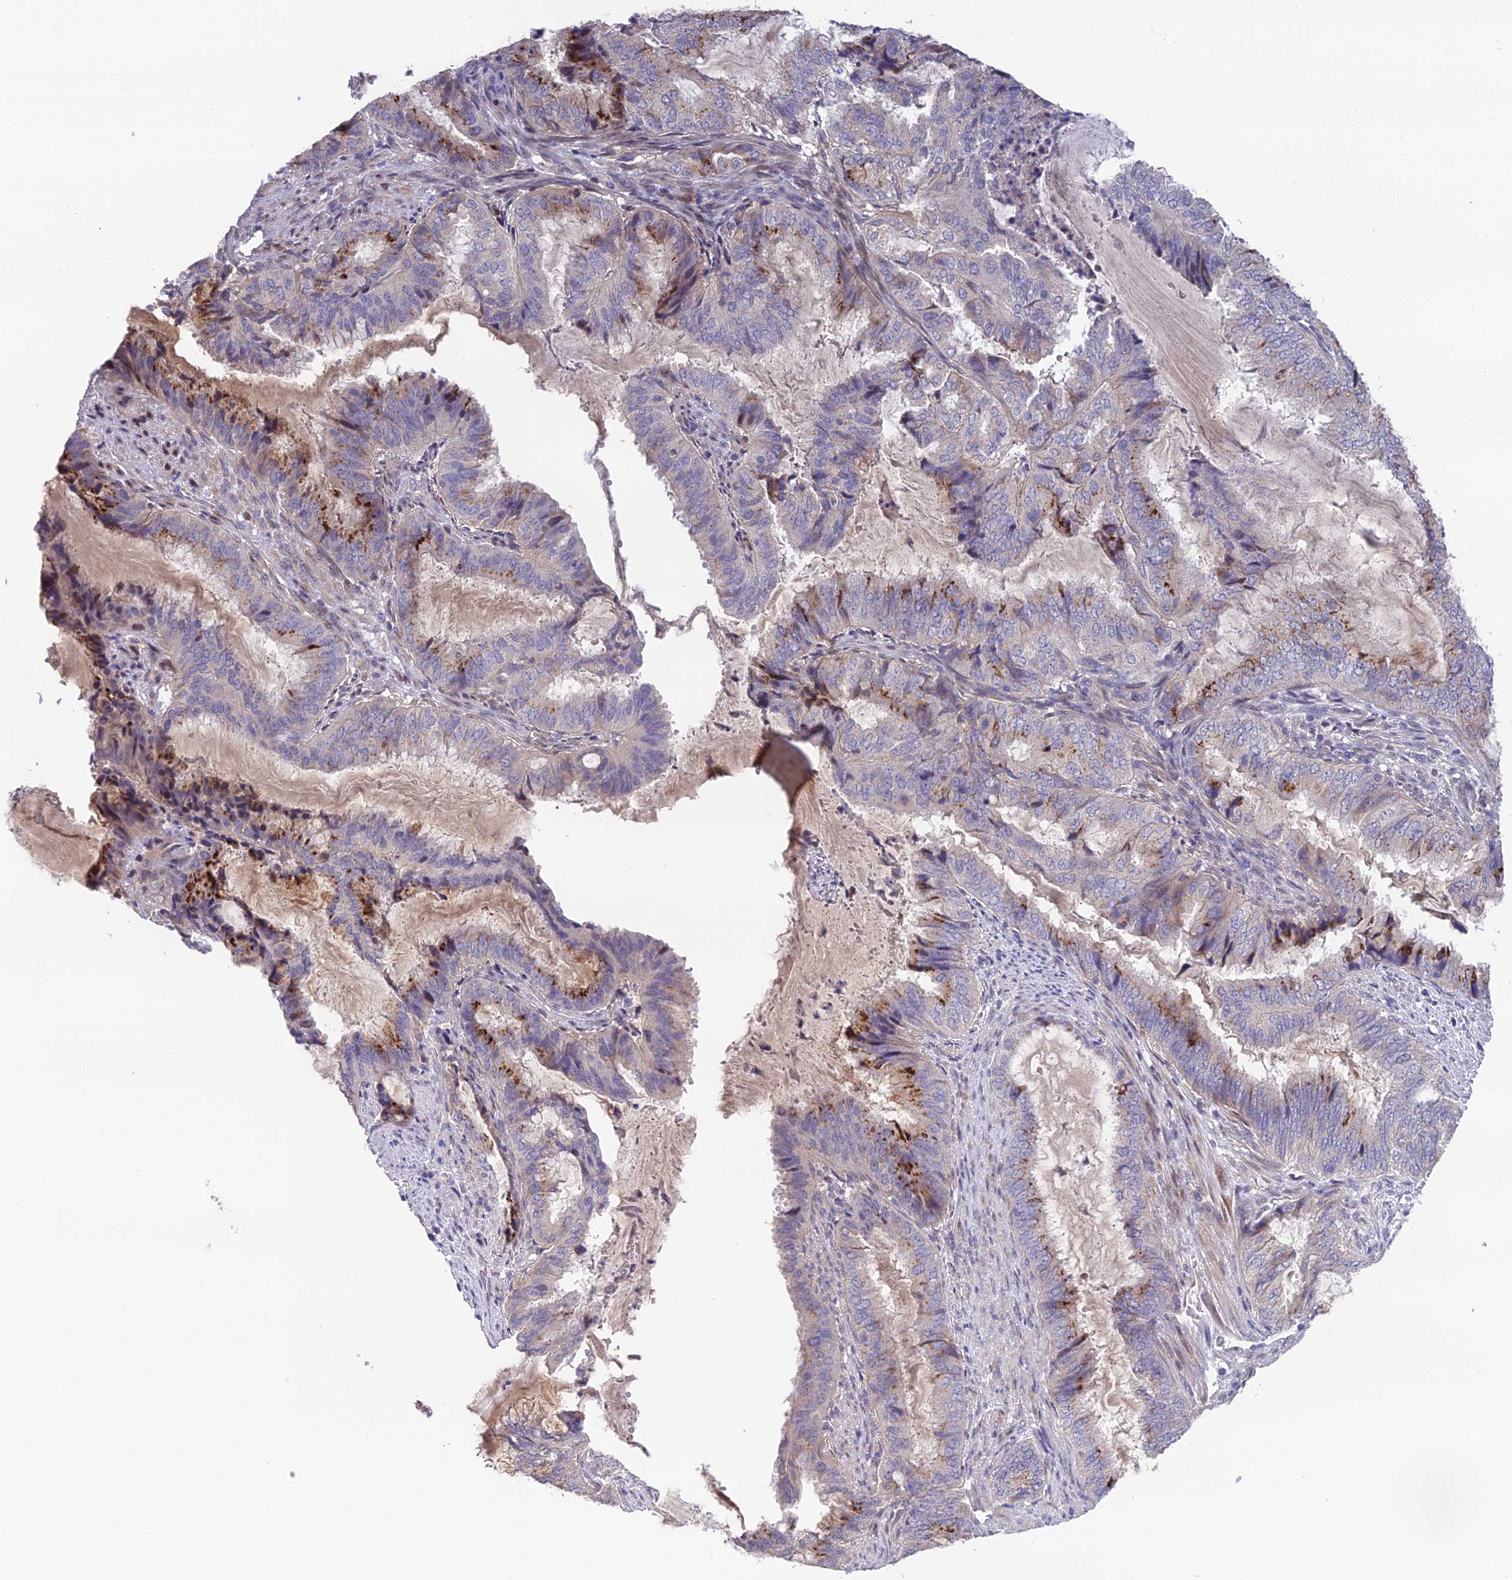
{"staining": {"intensity": "moderate", "quantity": "<25%", "location": "cytoplasmic/membranous"}, "tissue": "endometrial cancer", "cell_type": "Tumor cells", "image_type": "cancer", "snomed": [{"axis": "morphology", "description": "Adenocarcinoma, NOS"}, {"axis": "topography", "description": "Endometrium"}], "caption": "The immunohistochemical stain shows moderate cytoplasmic/membranous expression in tumor cells of endometrial cancer tissue.", "gene": "PUS10", "patient": {"sex": "female", "age": 51}}